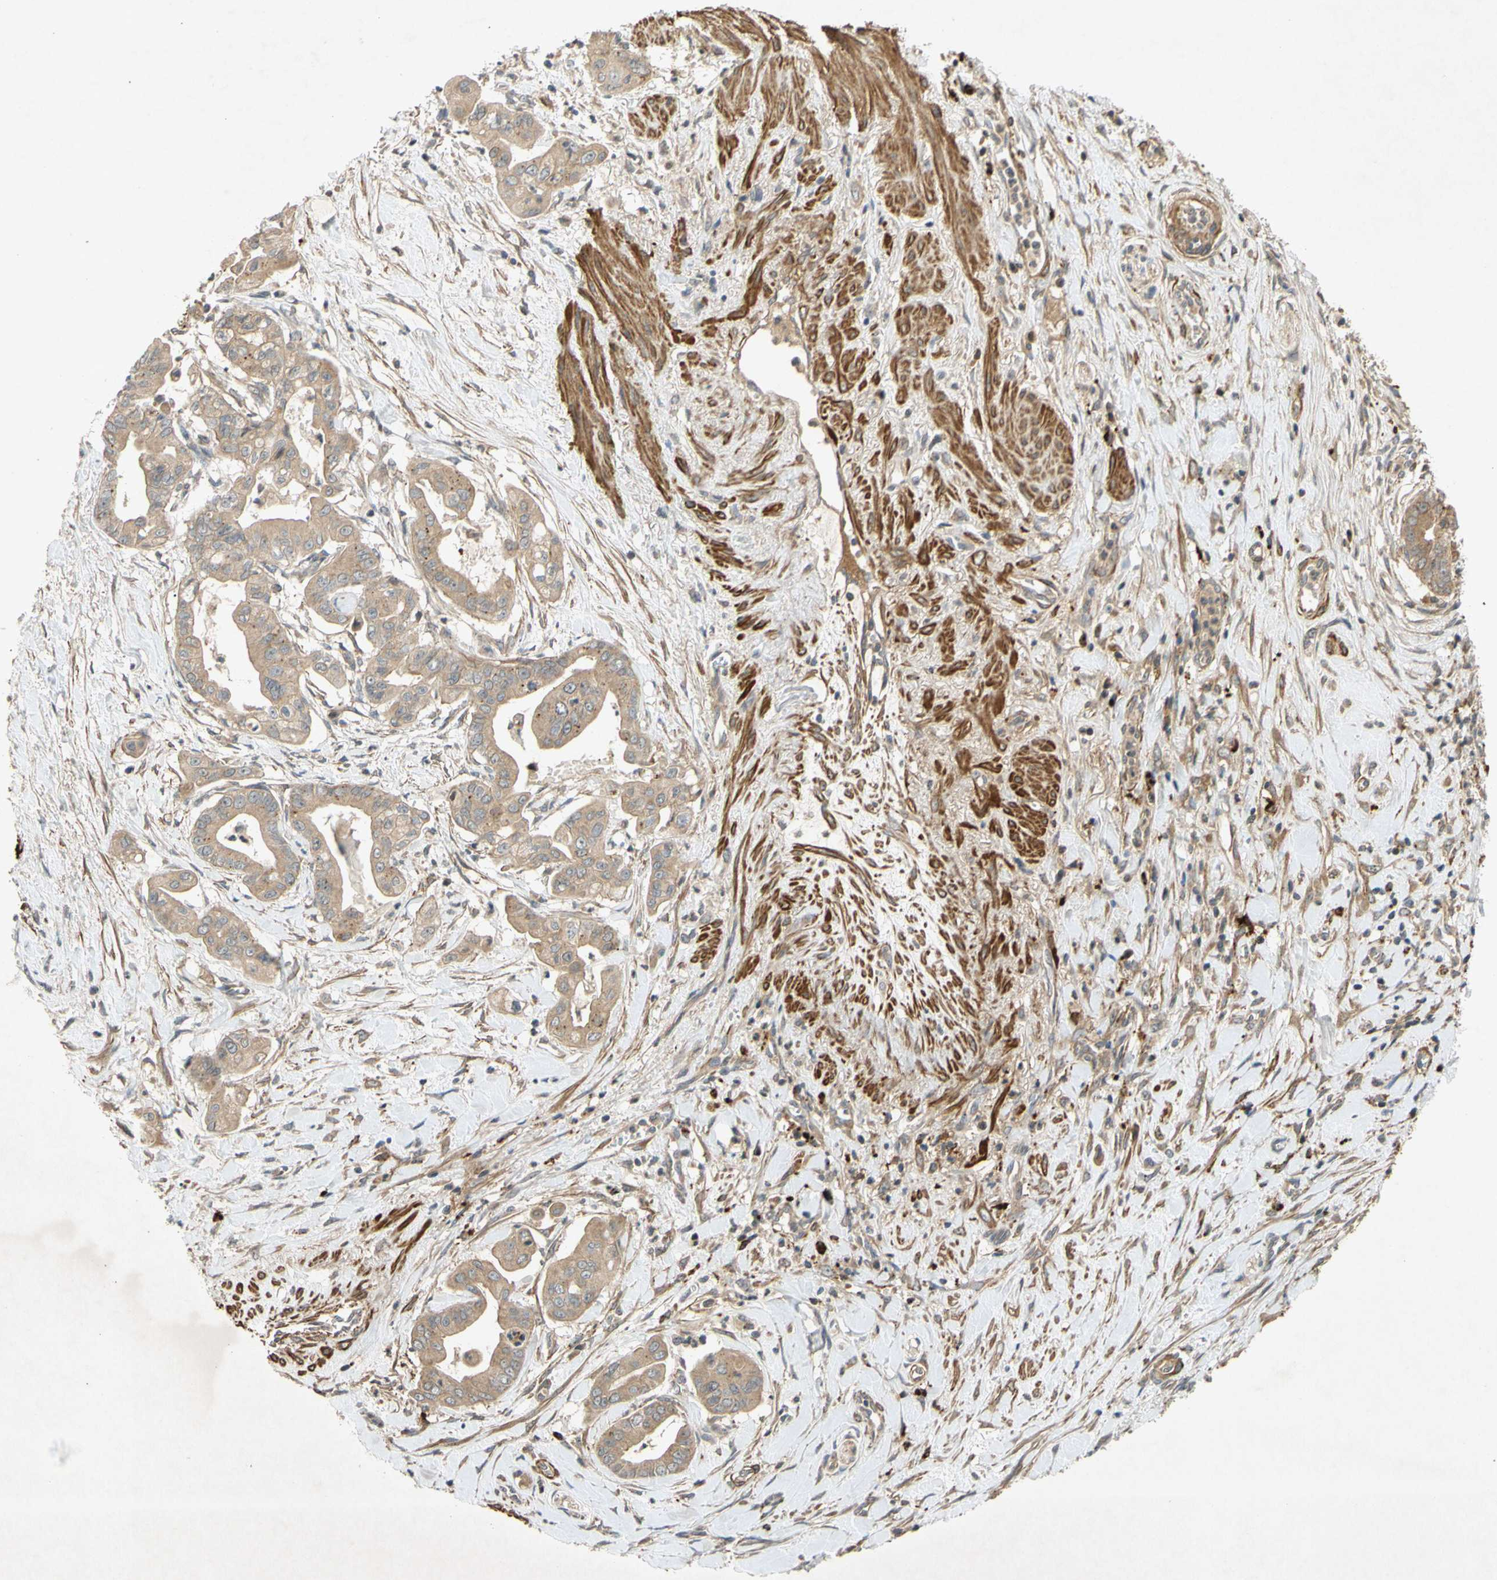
{"staining": {"intensity": "weak", "quantity": ">75%", "location": "cytoplasmic/membranous"}, "tissue": "pancreatic cancer", "cell_type": "Tumor cells", "image_type": "cancer", "snomed": [{"axis": "morphology", "description": "Adenocarcinoma, NOS"}, {"axis": "topography", "description": "Pancreas"}], "caption": "Immunohistochemistry (IHC) staining of adenocarcinoma (pancreatic), which displays low levels of weak cytoplasmic/membranous positivity in about >75% of tumor cells indicating weak cytoplasmic/membranous protein expression. The staining was performed using DAB (3,3'-diaminobenzidine) (brown) for protein detection and nuclei were counterstained in hematoxylin (blue).", "gene": "PARD6A", "patient": {"sex": "female", "age": 75}}